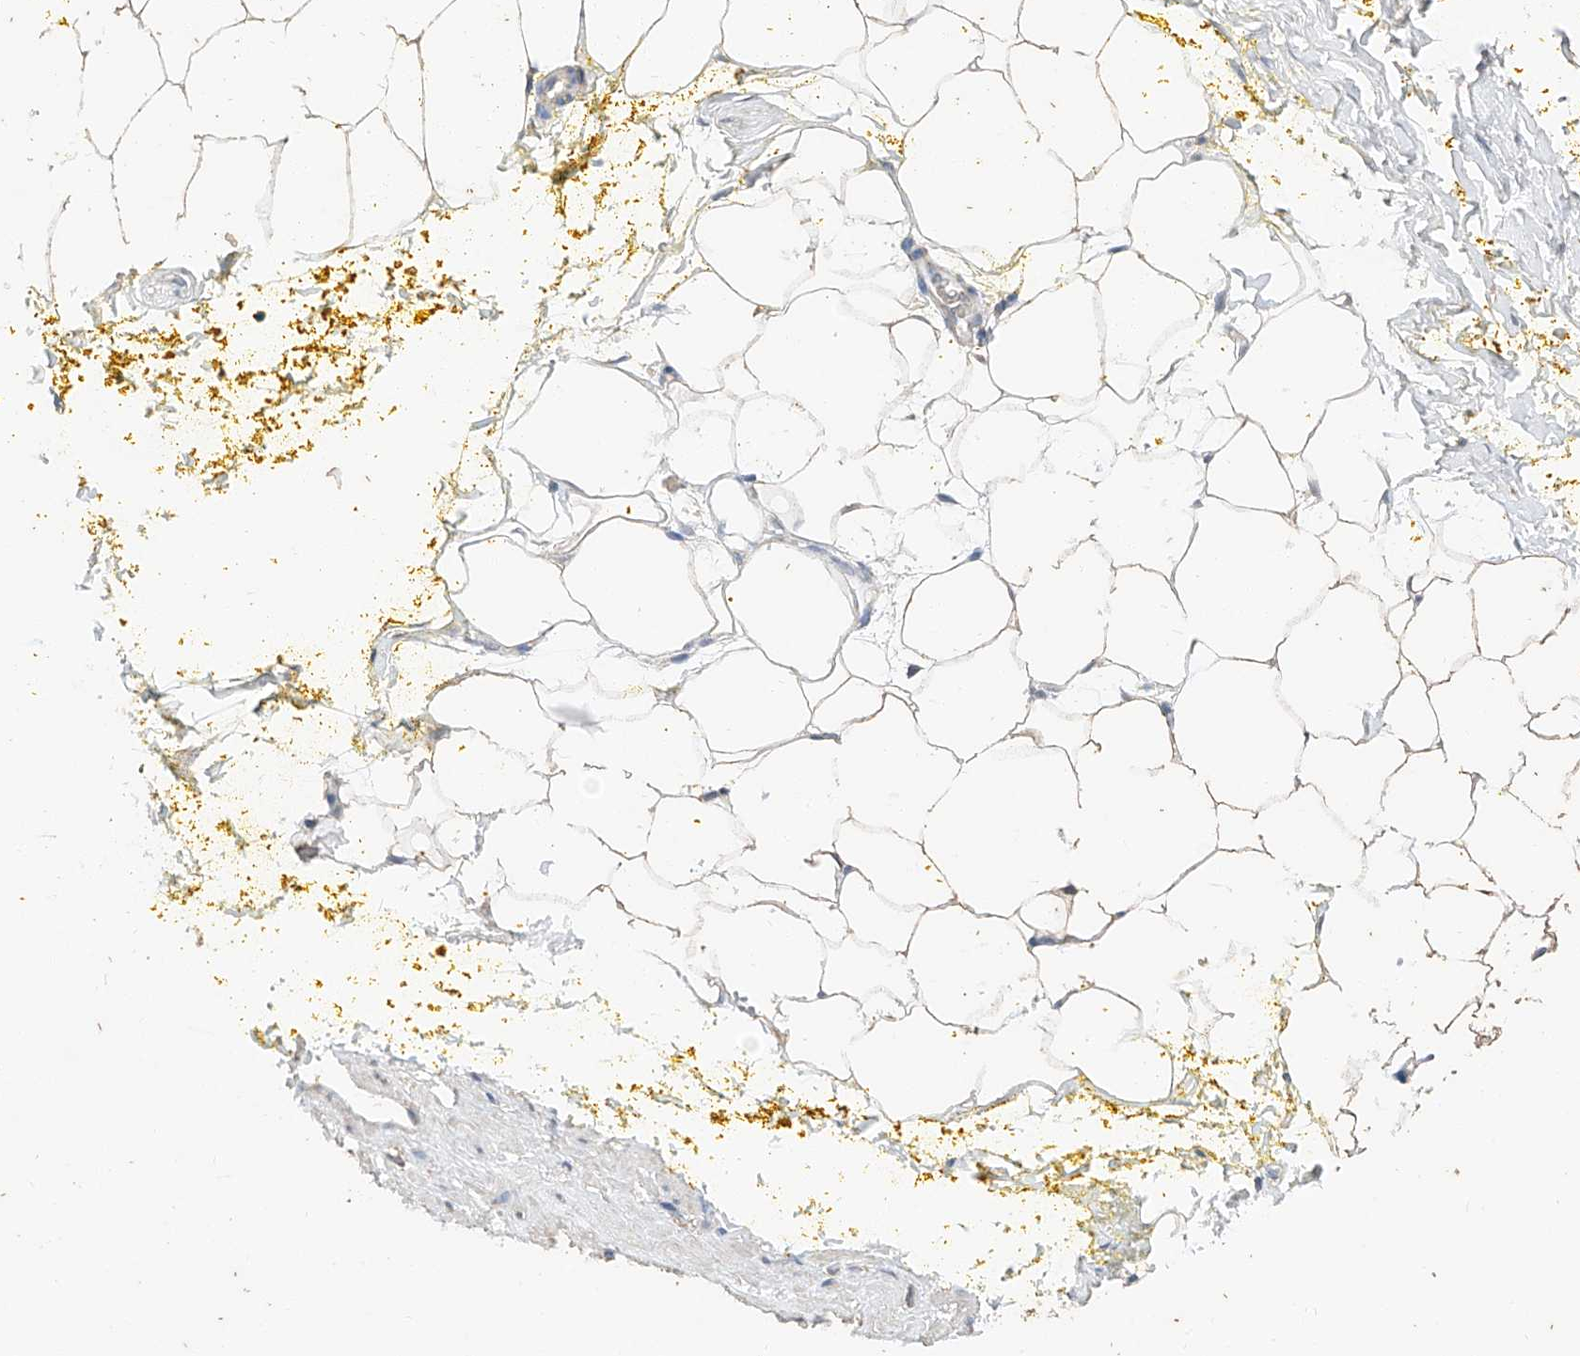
{"staining": {"intensity": "negative", "quantity": "none", "location": "none"}, "tissue": "adipose tissue", "cell_type": "Adipocytes", "image_type": "normal", "snomed": [{"axis": "morphology", "description": "Normal tissue, NOS"}, {"axis": "morphology", "description": "Adenocarcinoma, Low grade"}, {"axis": "topography", "description": "Prostate"}, {"axis": "topography", "description": "Peripheral nerve tissue"}], "caption": "IHC photomicrograph of benign adipose tissue stained for a protein (brown), which exhibits no positivity in adipocytes. Nuclei are stained in blue.", "gene": "CERS4", "patient": {"sex": "male", "age": 63}}